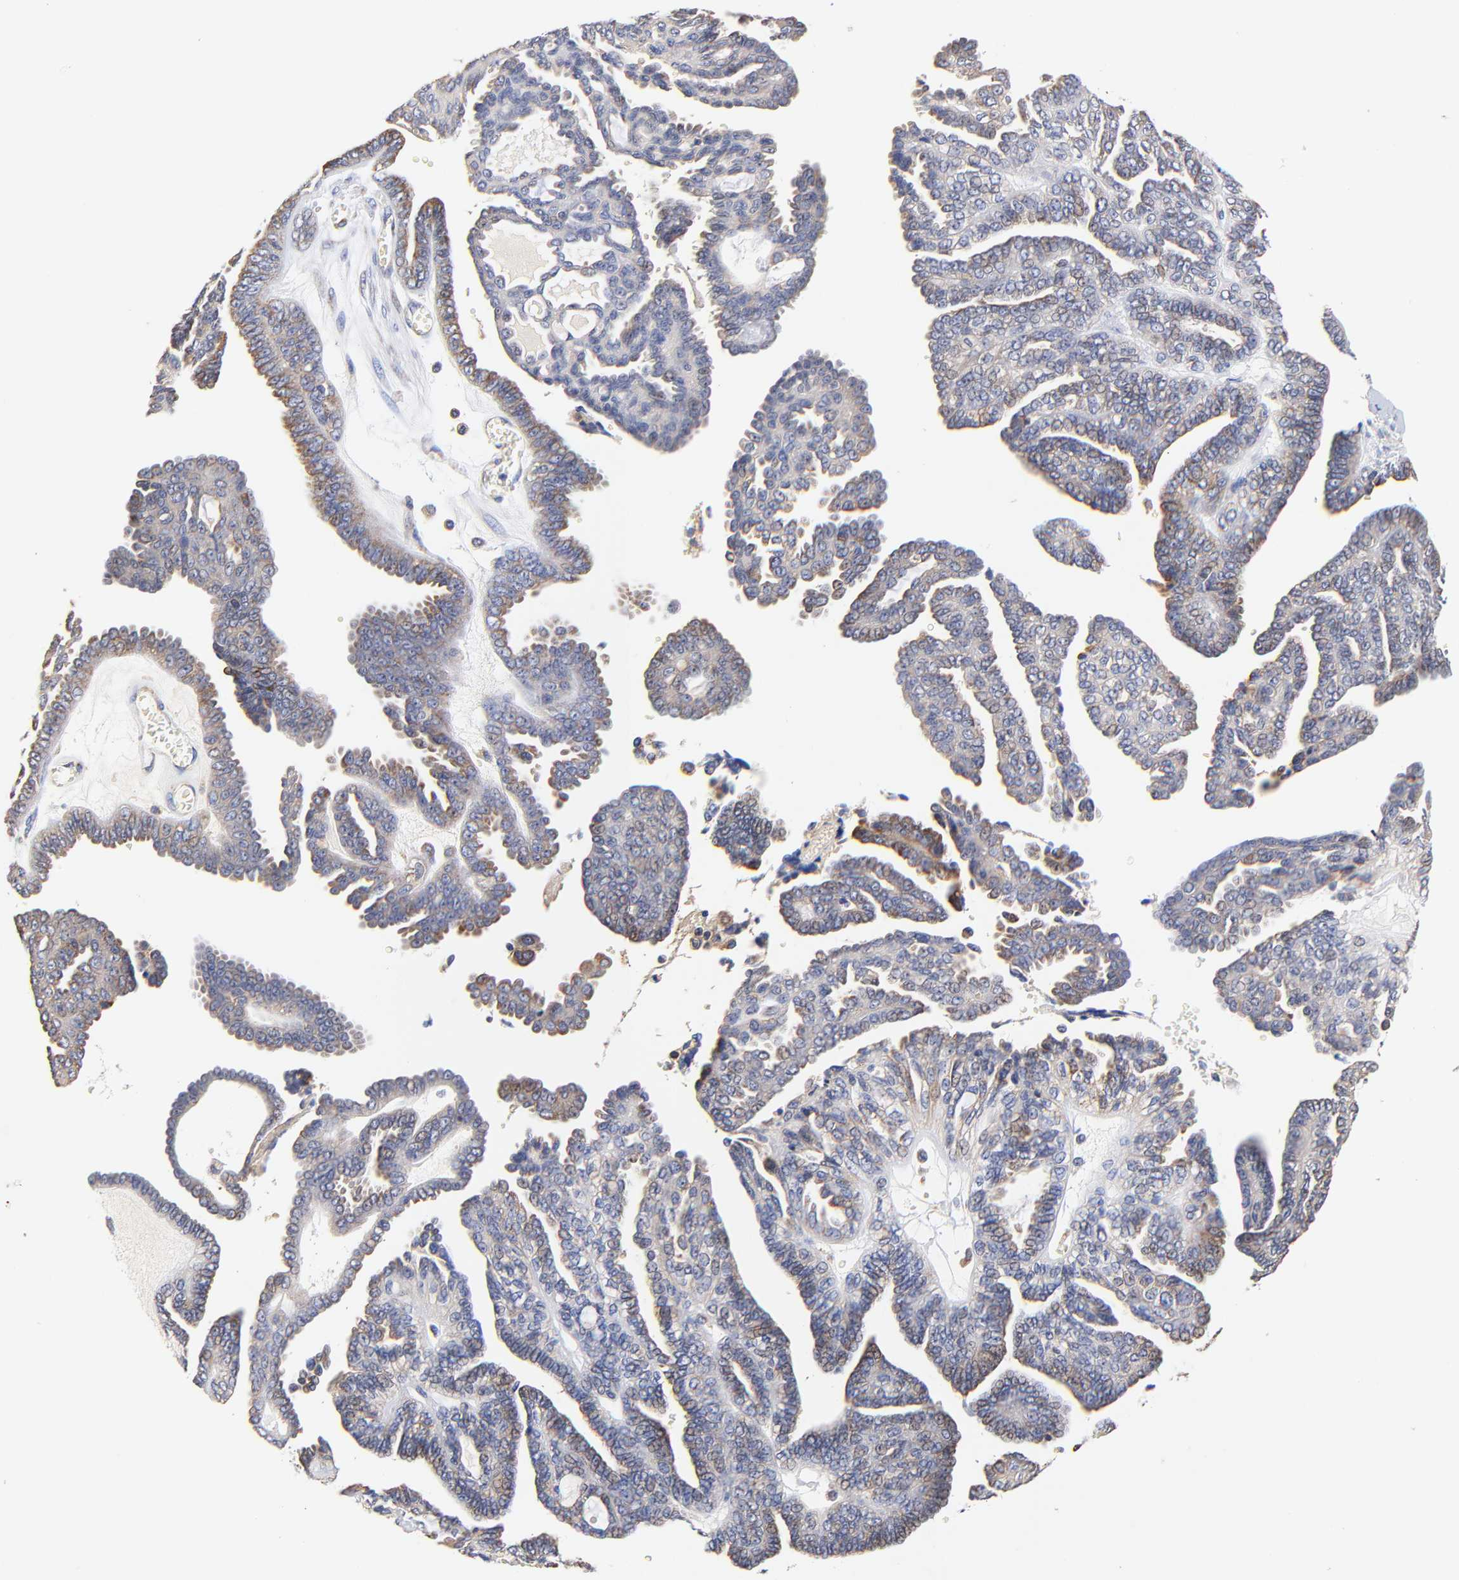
{"staining": {"intensity": "moderate", "quantity": "25%-75%", "location": "cytoplasmic/membranous"}, "tissue": "ovarian cancer", "cell_type": "Tumor cells", "image_type": "cancer", "snomed": [{"axis": "morphology", "description": "Cystadenocarcinoma, serous, NOS"}, {"axis": "topography", "description": "Ovary"}], "caption": "Serous cystadenocarcinoma (ovarian) tissue demonstrates moderate cytoplasmic/membranous positivity in about 25%-75% of tumor cells Using DAB (brown) and hematoxylin (blue) stains, captured at high magnification using brightfield microscopy.", "gene": "ATP5F1D", "patient": {"sex": "female", "age": 71}}